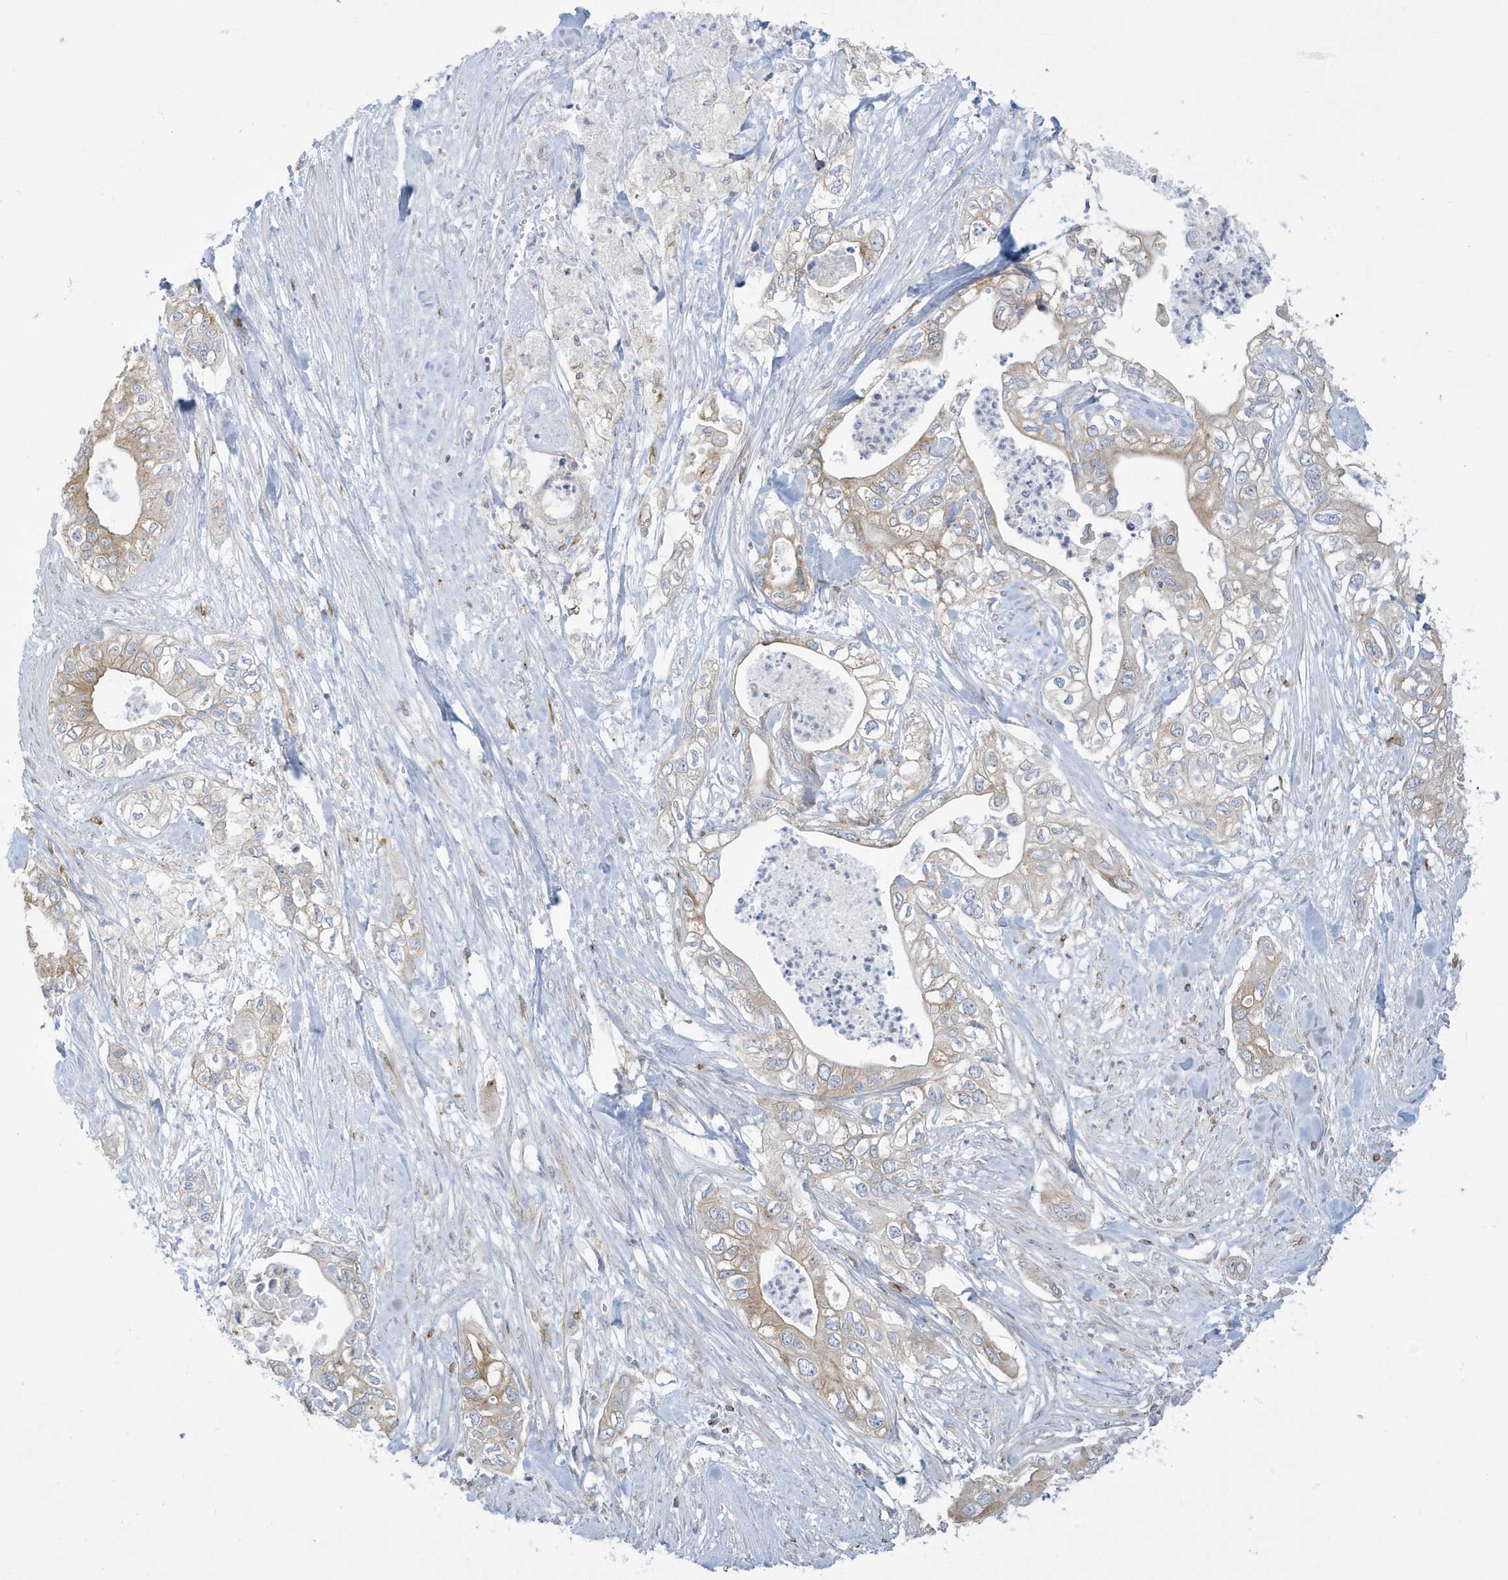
{"staining": {"intensity": "weak", "quantity": "25%-75%", "location": "cytoplasmic/membranous"}, "tissue": "pancreatic cancer", "cell_type": "Tumor cells", "image_type": "cancer", "snomed": [{"axis": "morphology", "description": "Adenocarcinoma, NOS"}, {"axis": "topography", "description": "Pancreas"}], "caption": "Immunohistochemical staining of pancreatic cancer (adenocarcinoma) reveals low levels of weak cytoplasmic/membranous staining in approximately 25%-75% of tumor cells. (Brightfield microscopy of DAB IHC at high magnification).", "gene": "SLAMF9", "patient": {"sex": "female", "age": 78}}